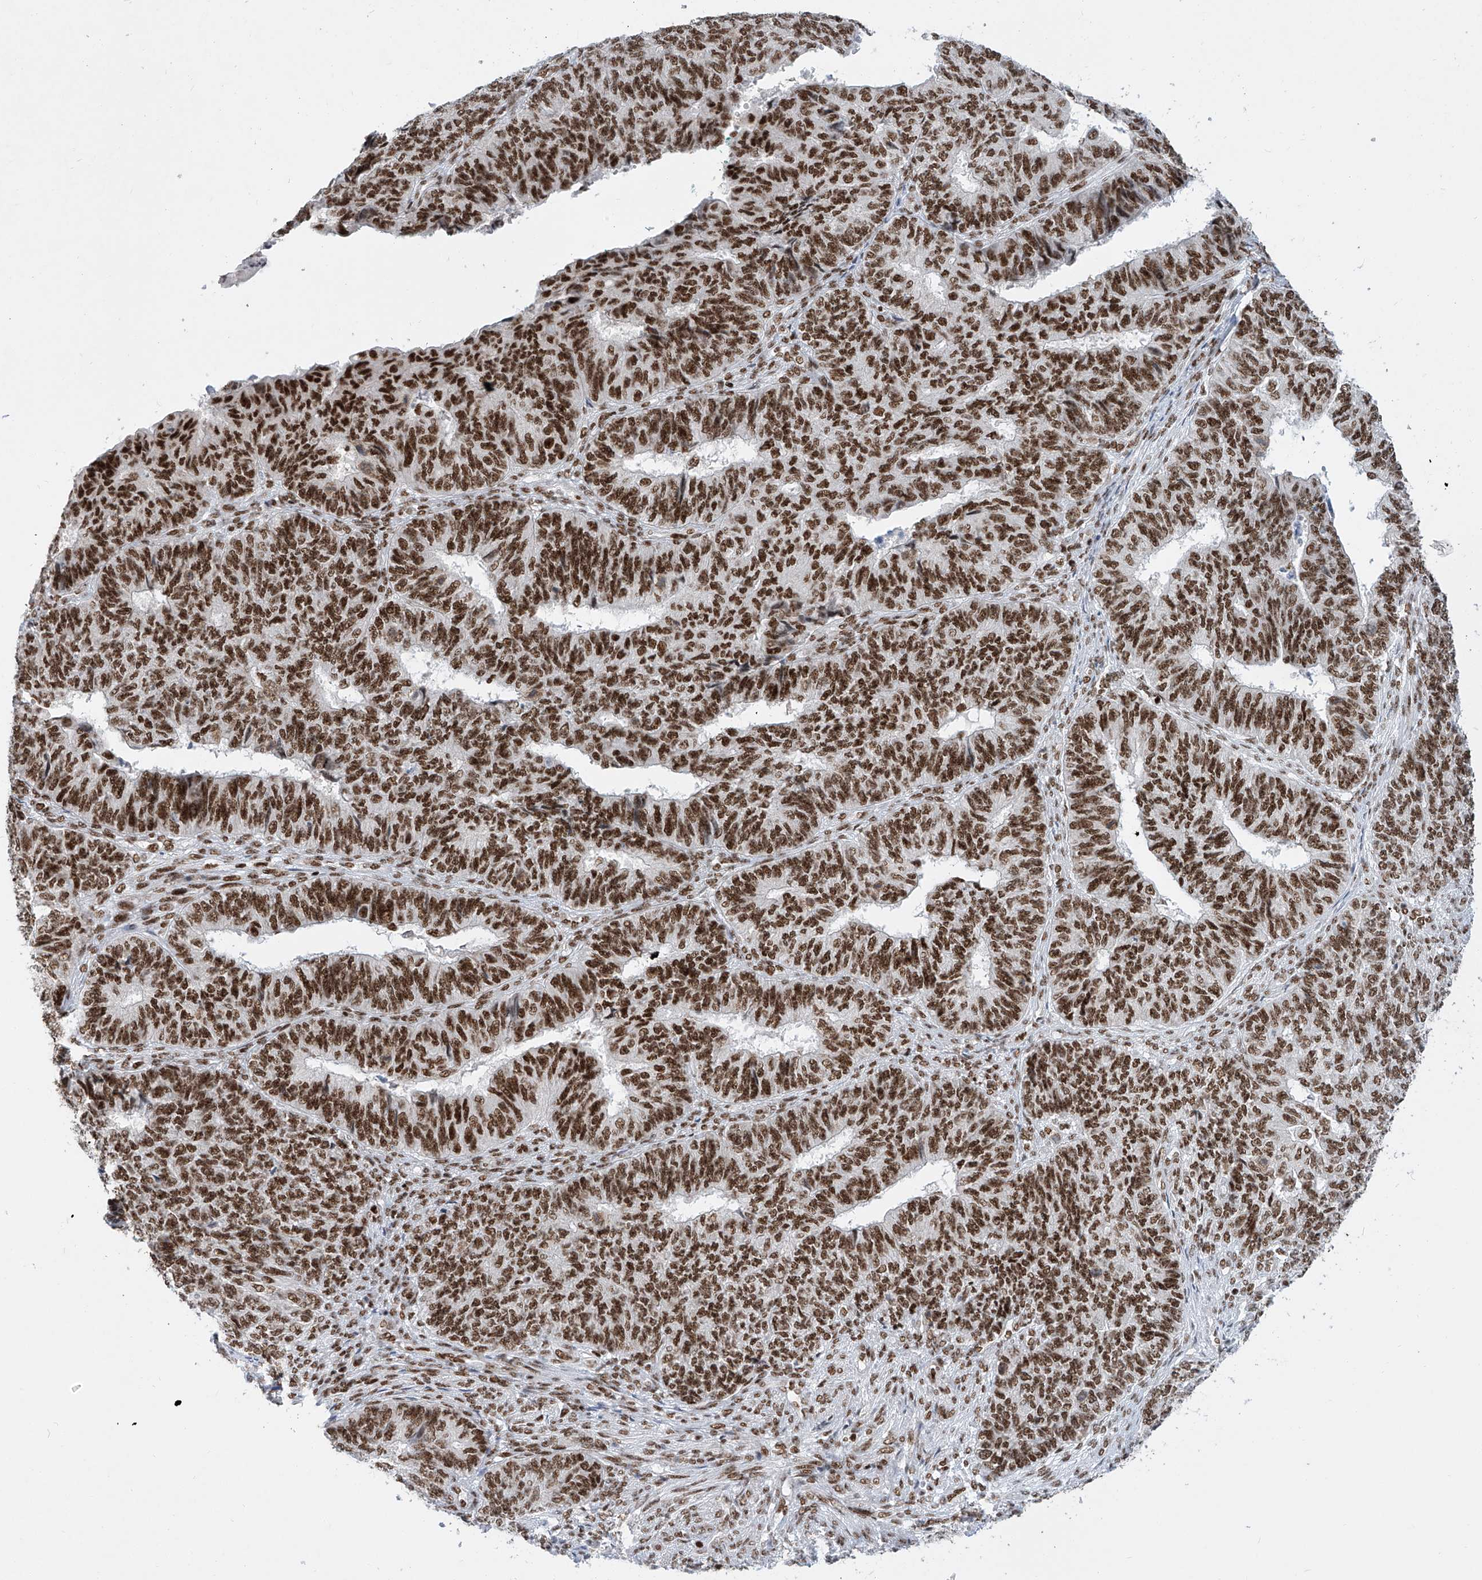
{"staining": {"intensity": "strong", "quantity": ">75%", "location": "nuclear"}, "tissue": "endometrial cancer", "cell_type": "Tumor cells", "image_type": "cancer", "snomed": [{"axis": "morphology", "description": "Adenocarcinoma, NOS"}, {"axis": "topography", "description": "Endometrium"}], "caption": "Endometrial cancer stained with a protein marker displays strong staining in tumor cells.", "gene": "TAF4", "patient": {"sex": "female", "age": 32}}